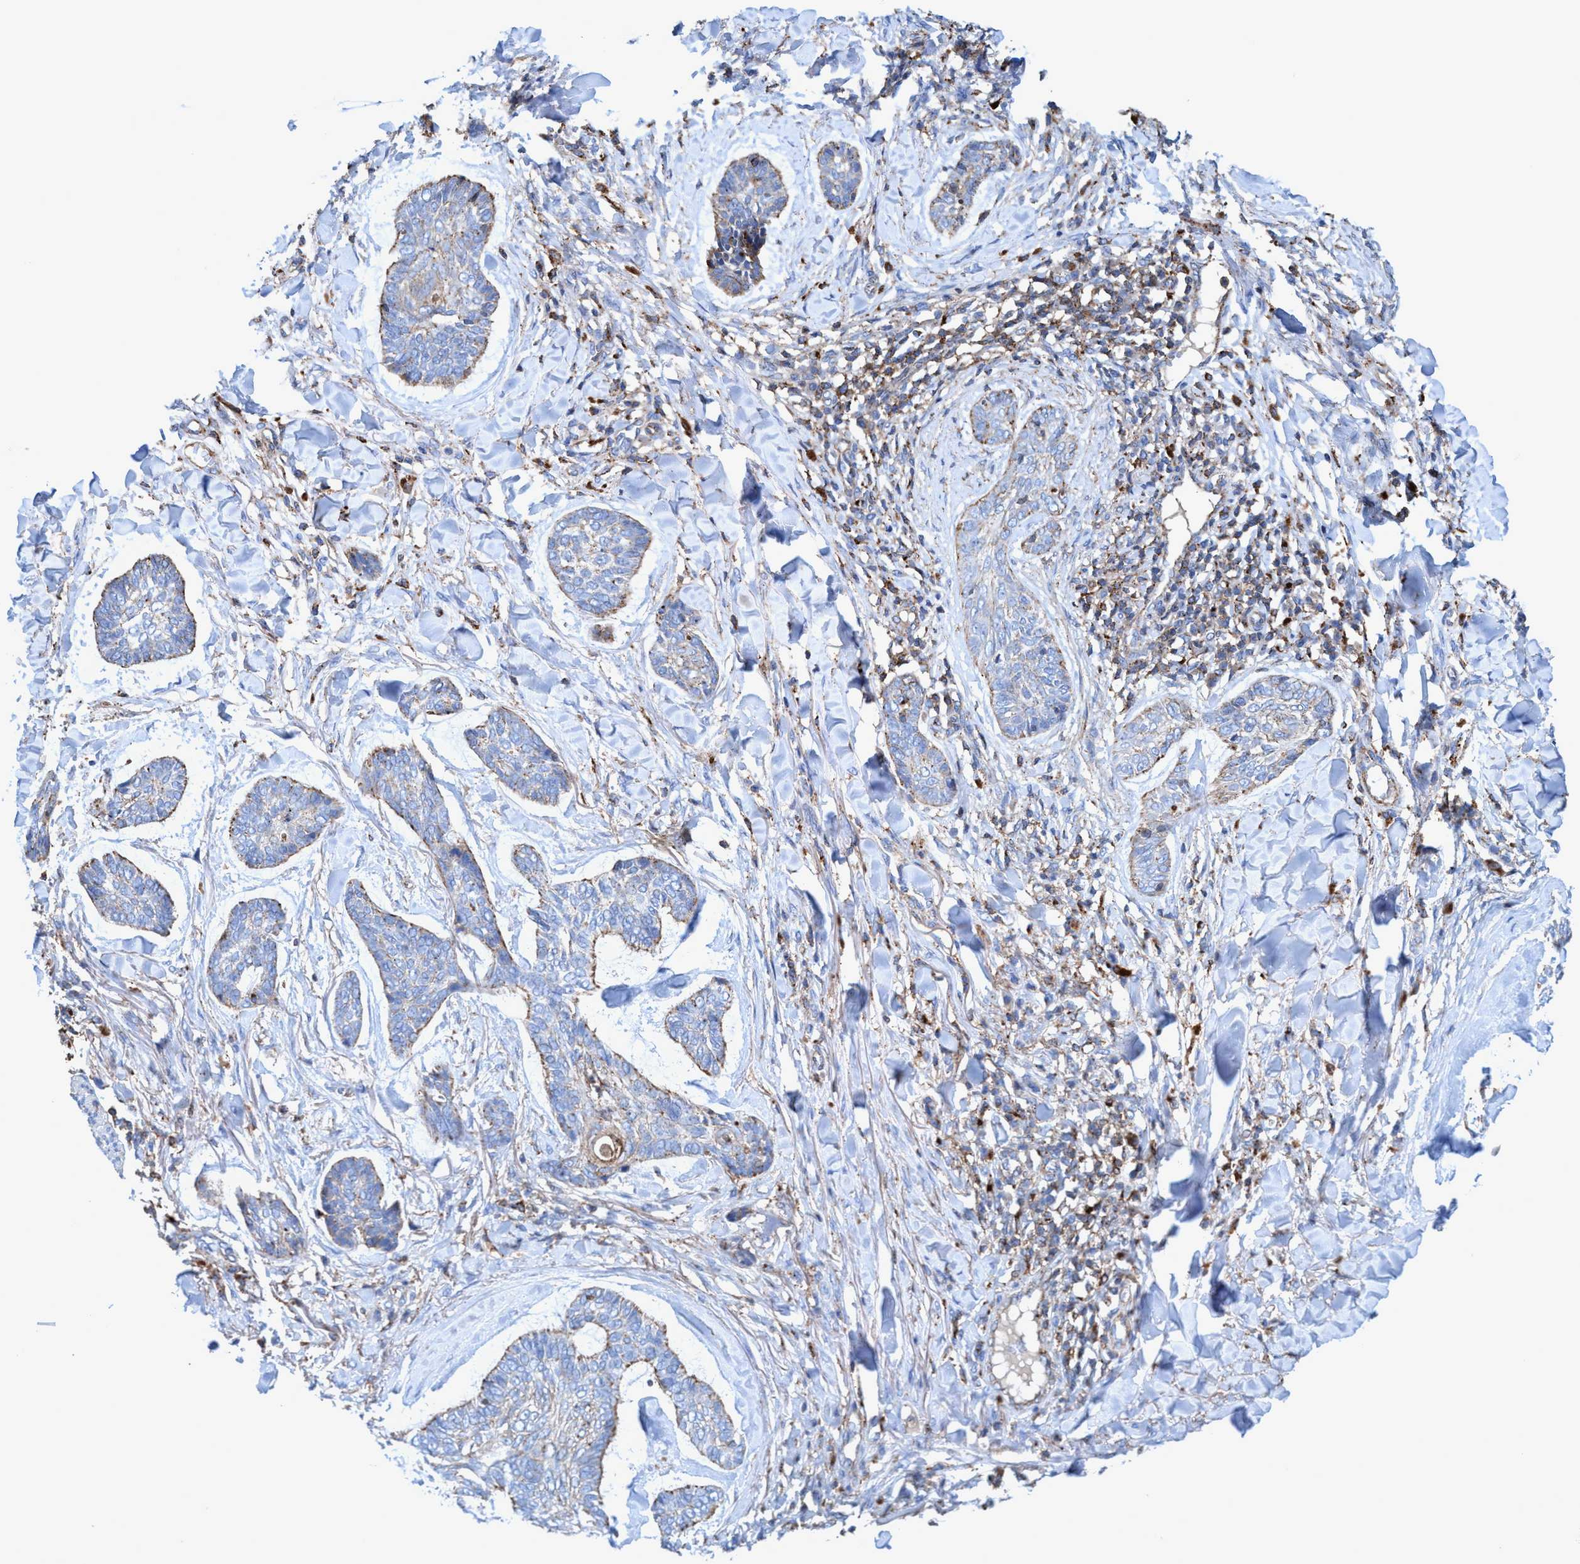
{"staining": {"intensity": "weak", "quantity": "<25%", "location": "cytoplasmic/membranous"}, "tissue": "skin cancer", "cell_type": "Tumor cells", "image_type": "cancer", "snomed": [{"axis": "morphology", "description": "Basal cell carcinoma"}, {"axis": "topography", "description": "Skin"}], "caption": "Tumor cells are negative for brown protein staining in skin basal cell carcinoma.", "gene": "TRIM65", "patient": {"sex": "male", "age": 43}}